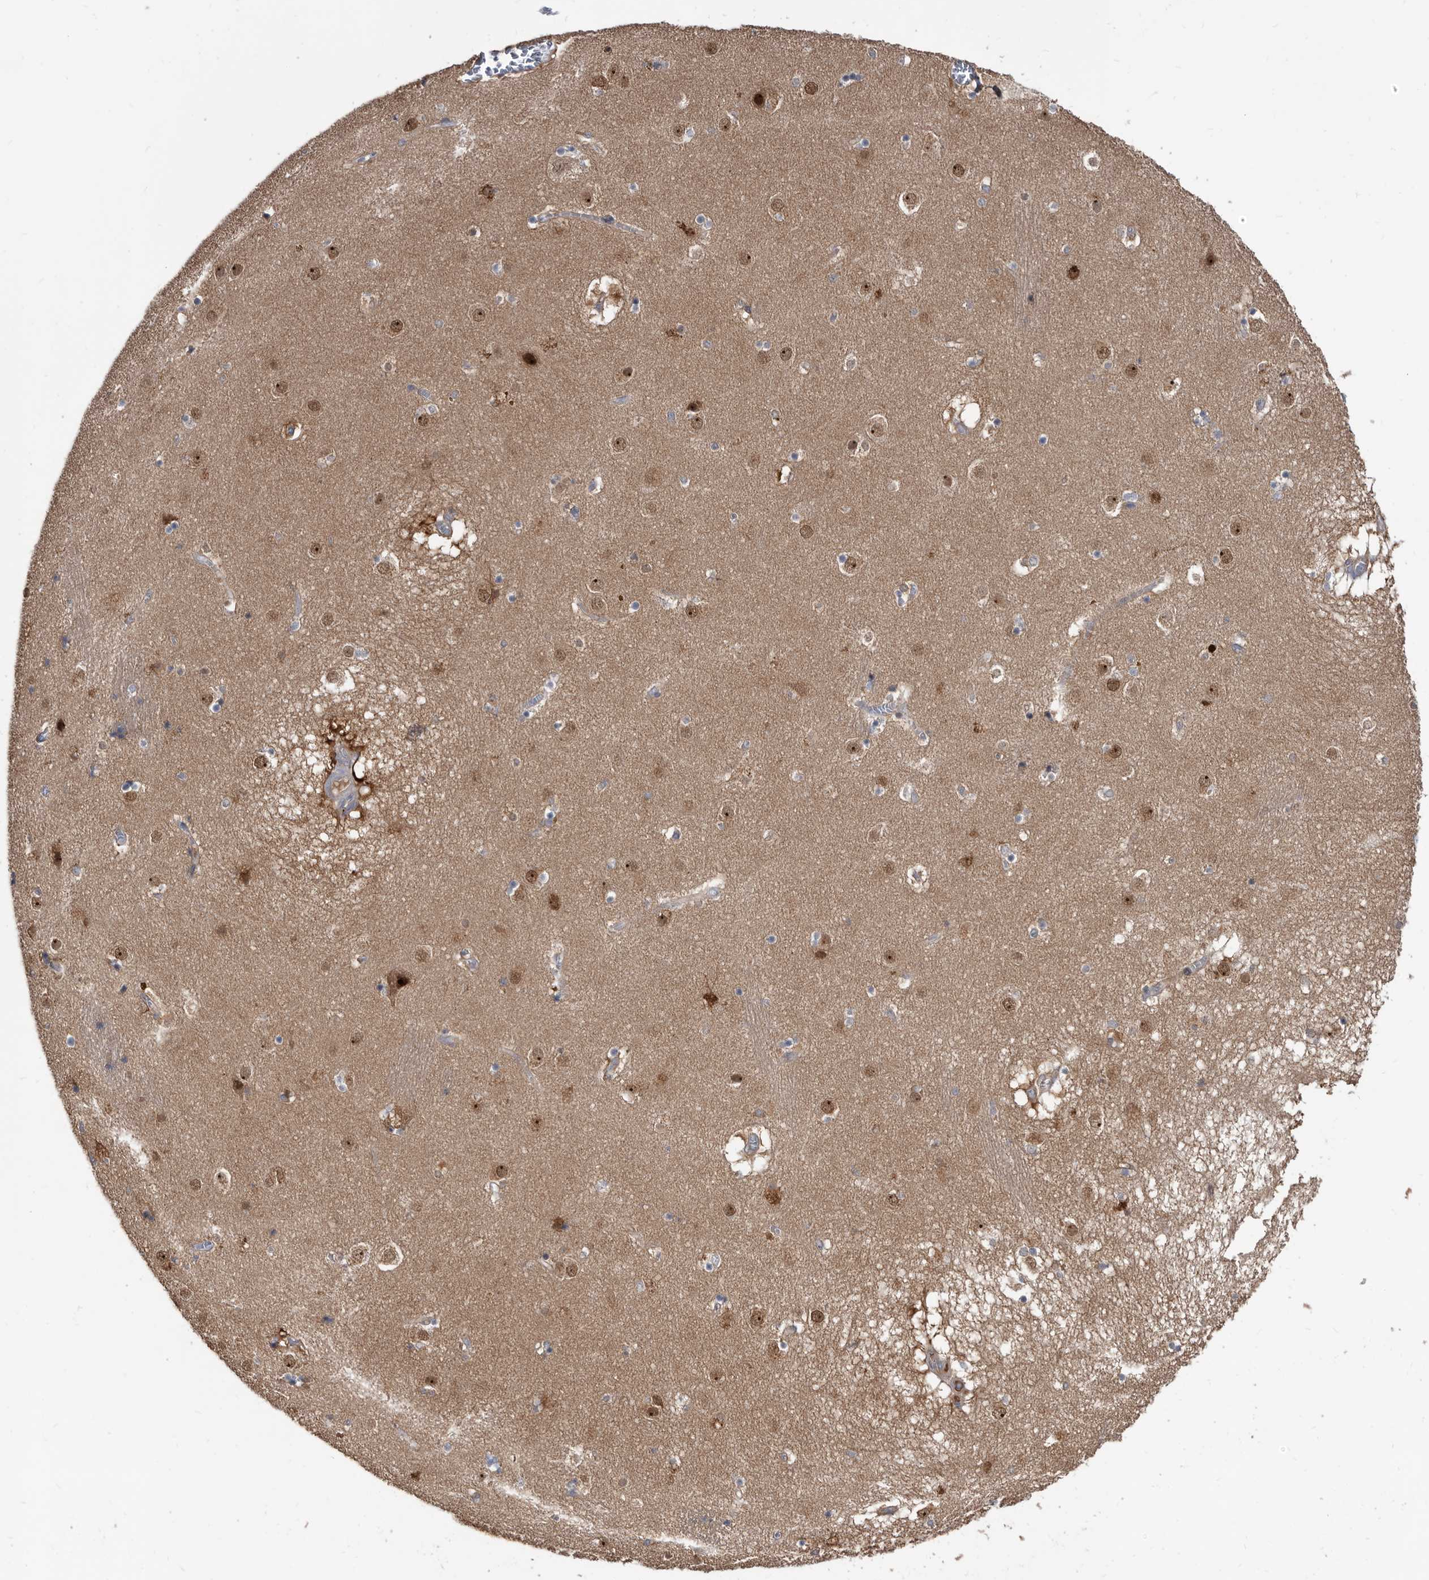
{"staining": {"intensity": "weak", "quantity": "<25%", "location": "nuclear"}, "tissue": "caudate", "cell_type": "Glial cells", "image_type": "normal", "snomed": [{"axis": "morphology", "description": "Normal tissue, NOS"}, {"axis": "topography", "description": "Lateral ventricle wall"}], "caption": "Micrograph shows no significant protein staining in glial cells of benign caudate. (Stains: DAB (3,3'-diaminobenzidine) immunohistochemistry (IHC) with hematoxylin counter stain, Microscopy: brightfield microscopy at high magnification).", "gene": "APEH", "patient": {"sex": "male", "age": 70}}